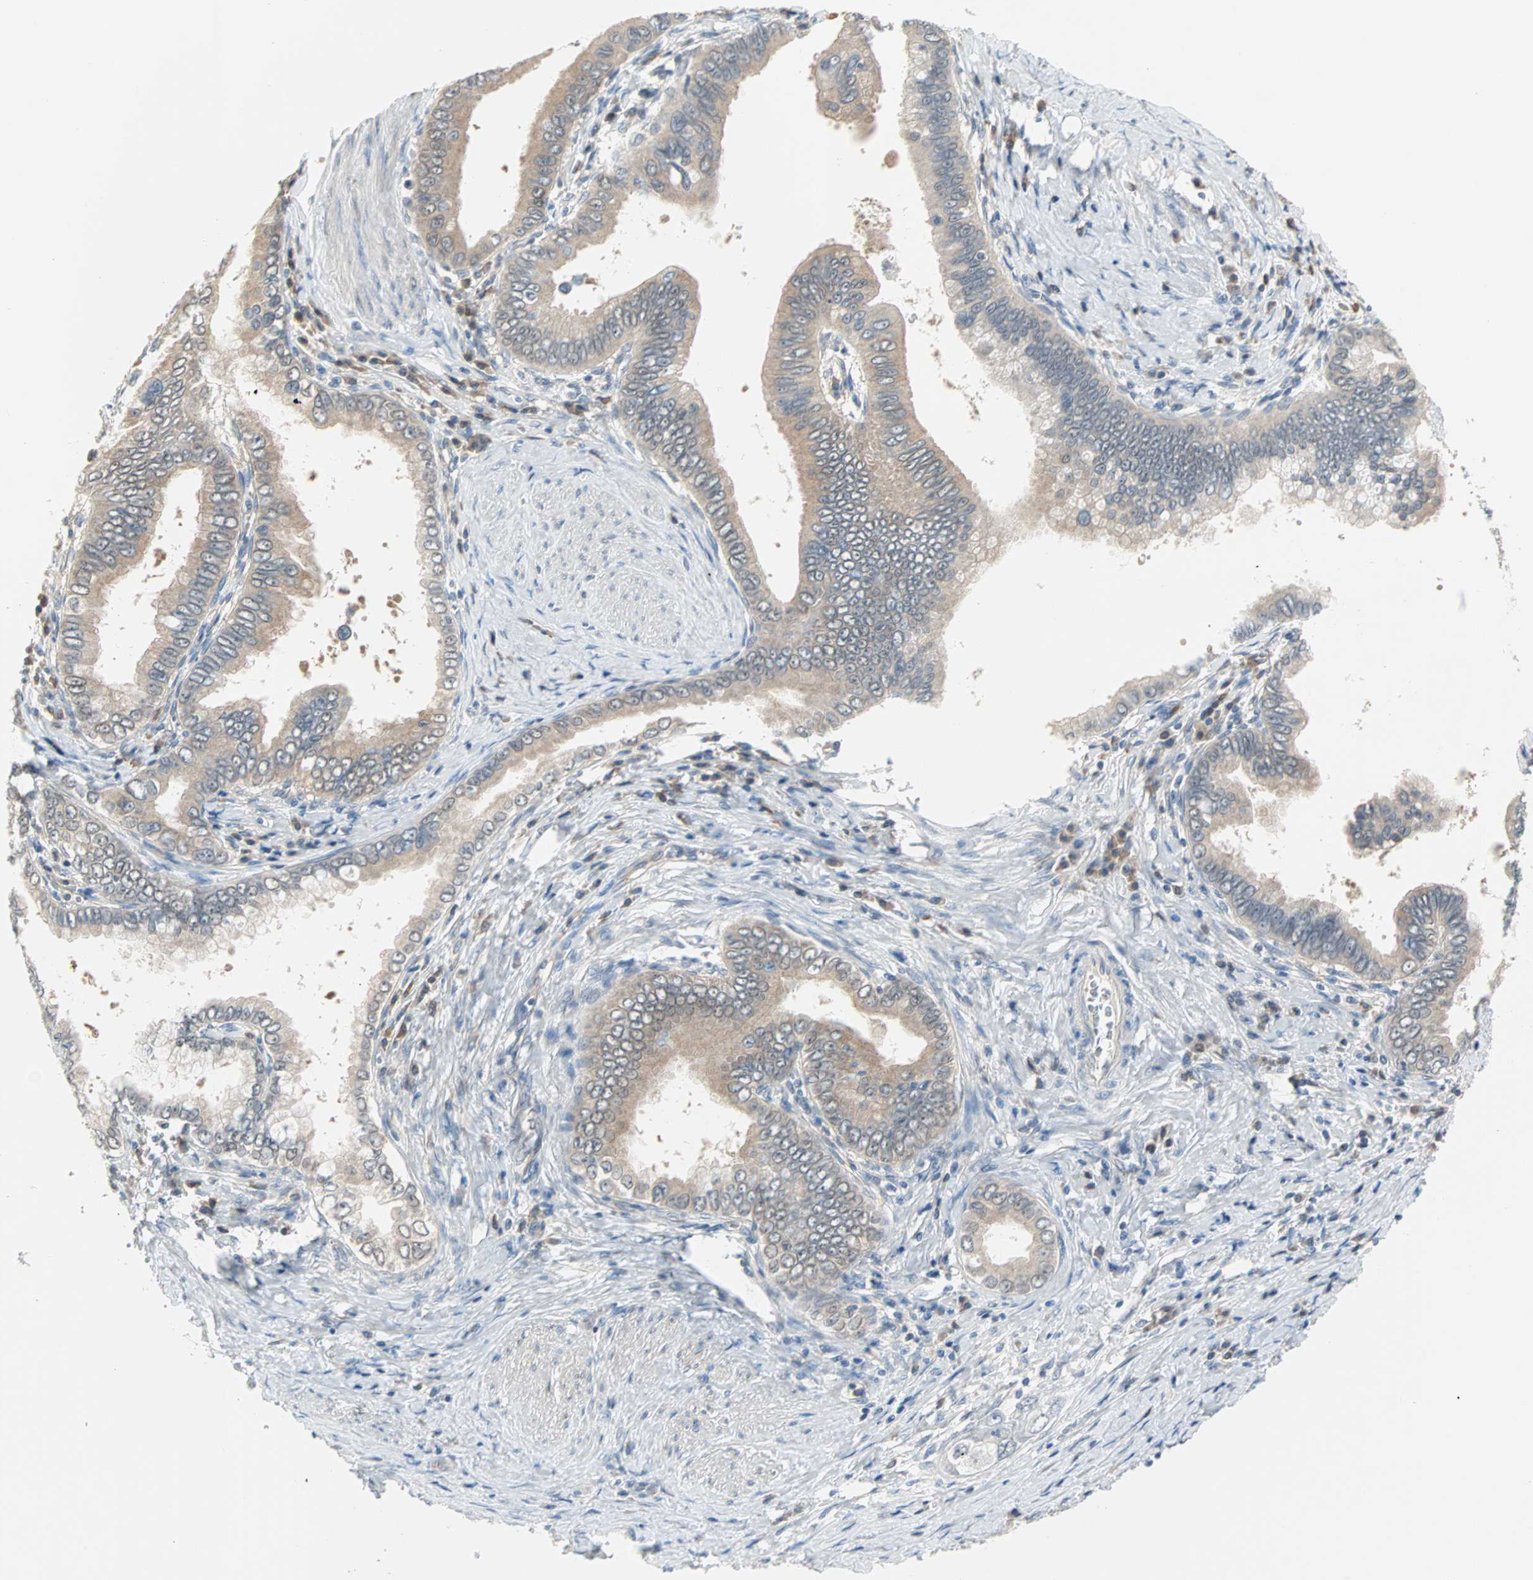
{"staining": {"intensity": "weak", "quantity": ">75%", "location": "cytoplasmic/membranous"}, "tissue": "pancreatic cancer", "cell_type": "Tumor cells", "image_type": "cancer", "snomed": [{"axis": "morphology", "description": "Normal tissue, NOS"}, {"axis": "topography", "description": "Lymph node"}], "caption": "Immunohistochemistry image of neoplastic tissue: human pancreatic cancer stained using immunohistochemistry (IHC) demonstrates low levels of weak protein expression localized specifically in the cytoplasmic/membranous of tumor cells, appearing as a cytoplasmic/membranous brown color.", "gene": "MPI", "patient": {"sex": "male", "age": 50}}